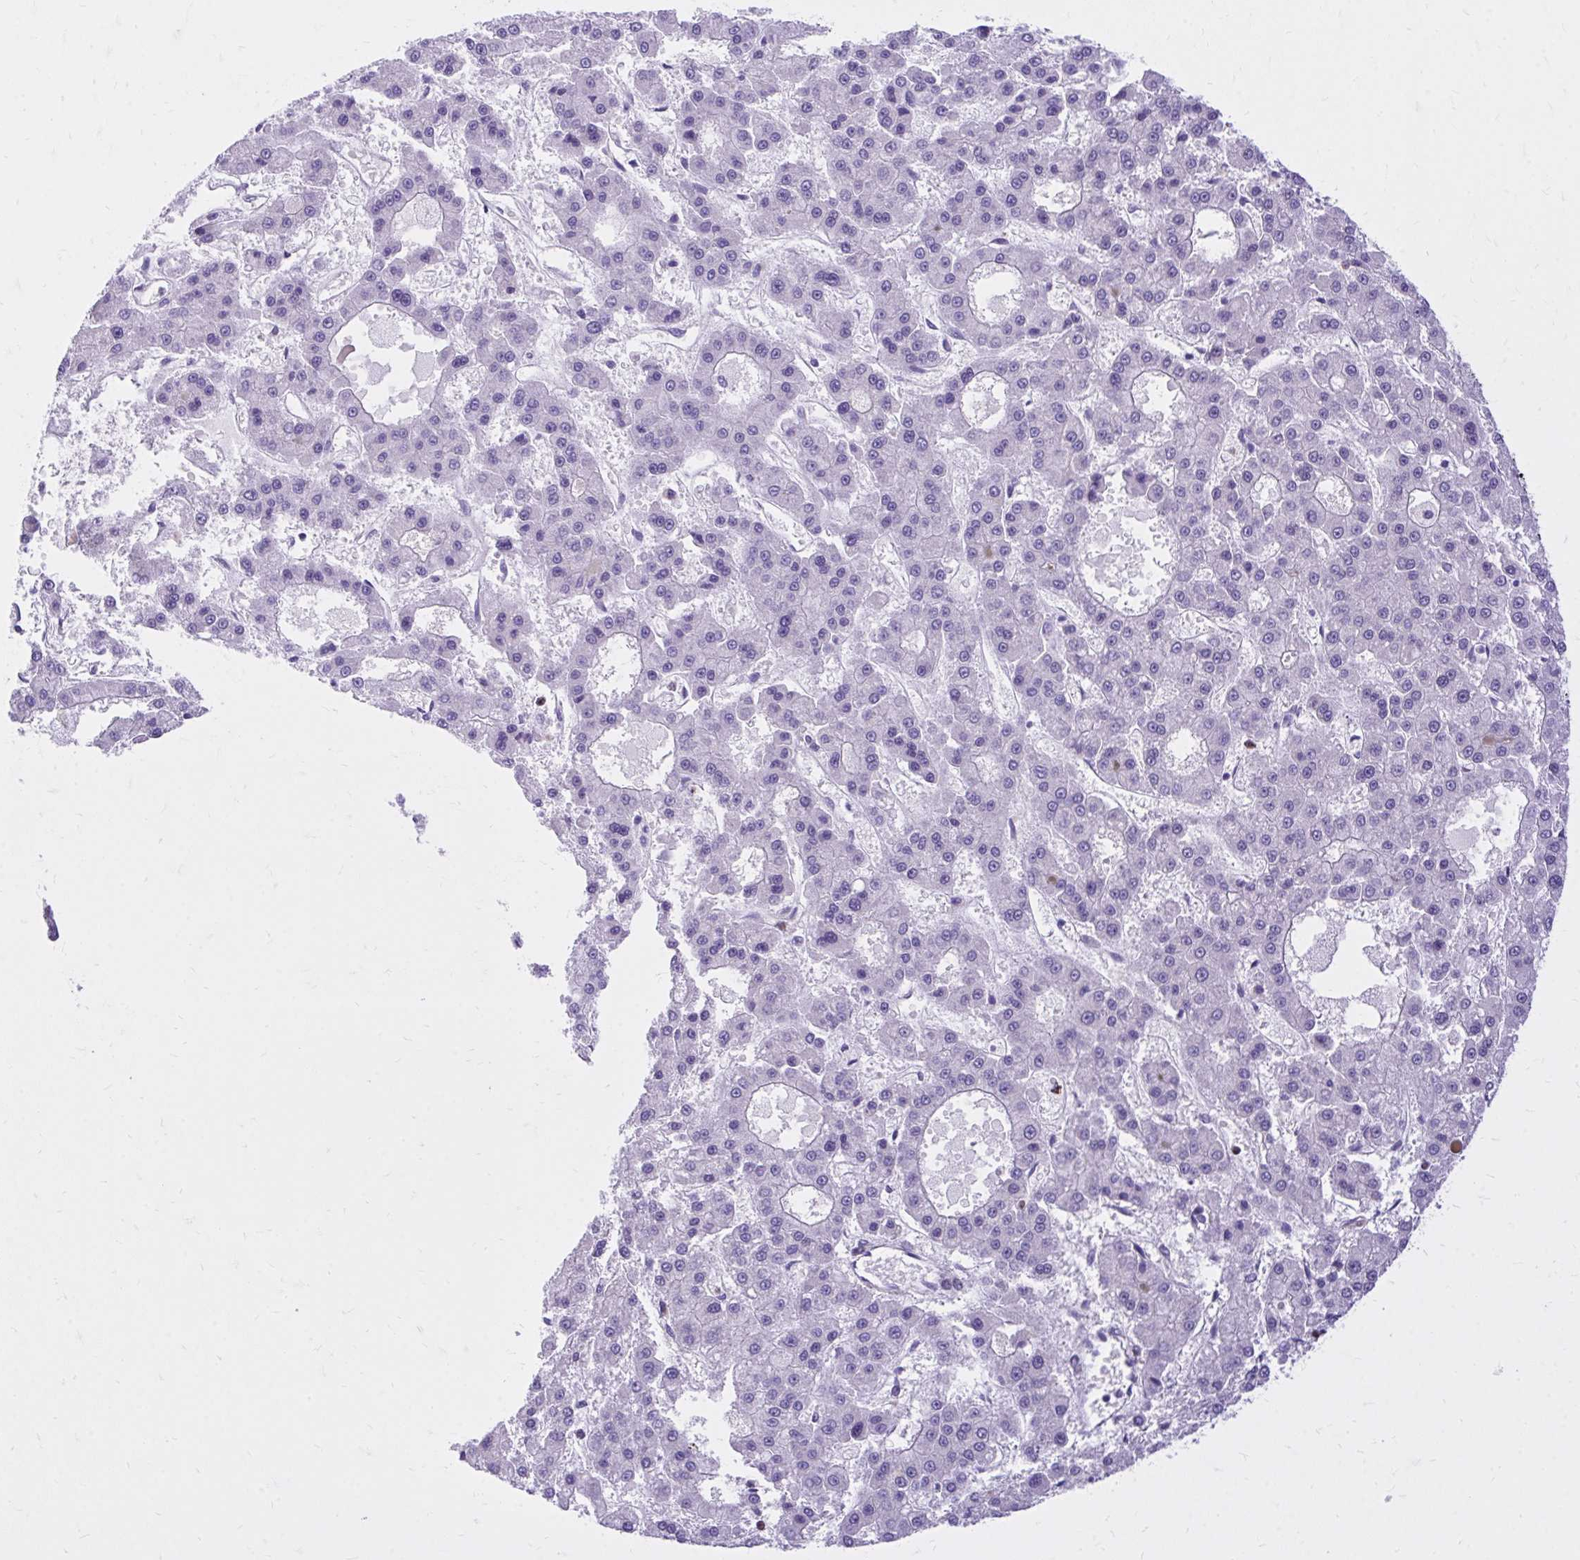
{"staining": {"intensity": "negative", "quantity": "none", "location": "none"}, "tissue": "liver cancer", "cell_type": "Tumor cells", "image_type": "cancer", "snomed": [{"axis": "morphology", "description": "Carcinoma, Hepatocellular, NOS"}, {"axis": "topography", "description": "Liver"}], "caption": "DAB (3,3'-diaminobenzidine) immunohistochemical staining of liver hepatocellular carcinoma demonstrates no significant expression in tumor cells. (DAB (3,3'-diaminobenzidine) immunohistochemistry, high magnification).", "gene": "ADAMTSL1", "patient": {"sex": "male", "age": 70}}